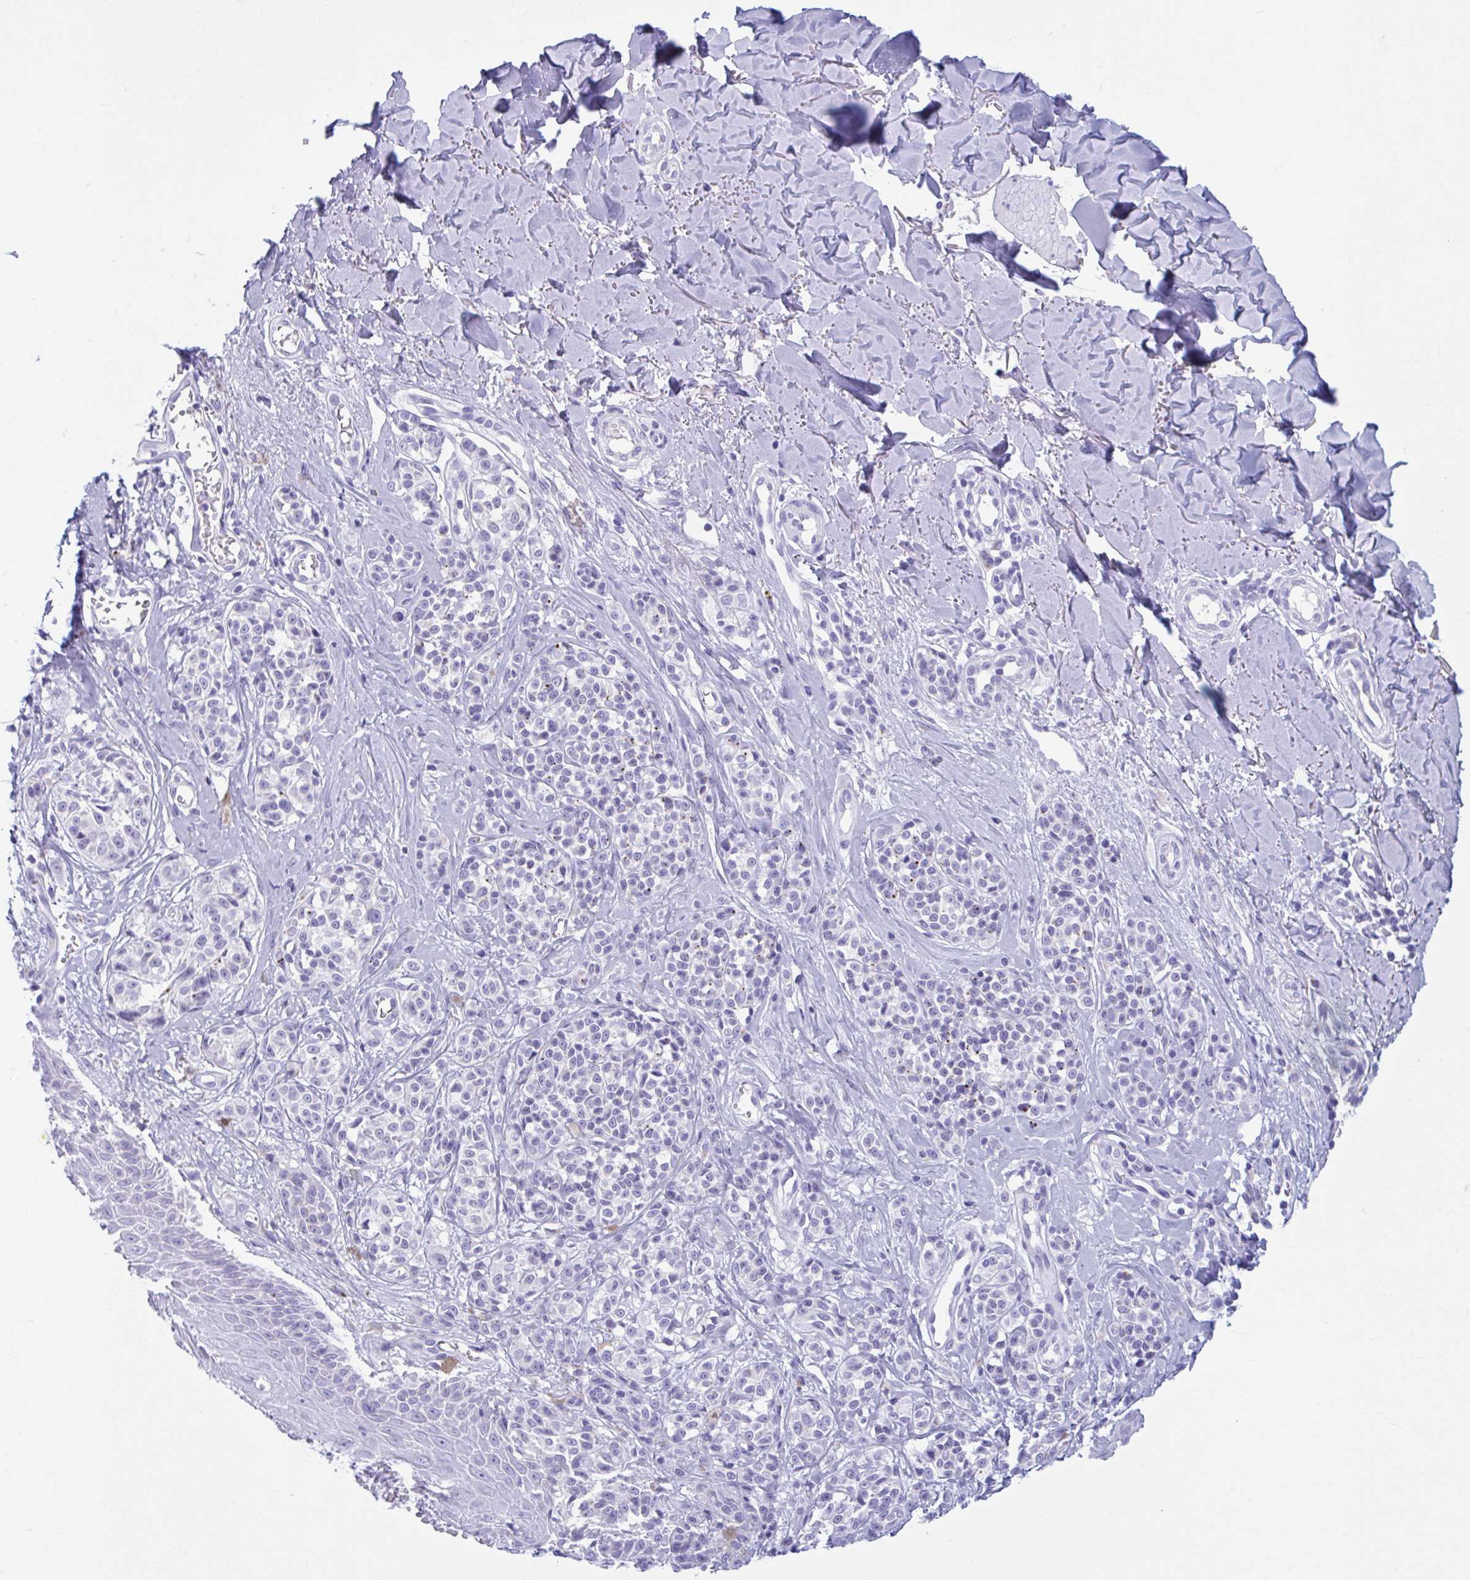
{"staining": {"intensity": "negative", "quantity": "none", "location": "none"}, "tissue": "melanoma", "cell_type": "Tumor cells", "image_type": "cancer", "snomed": [{"axis": "morphology", "description": "Malignant melanoma, NOS"}, {"axis": "topography", "description": "Skin"}], "caption": "Immunohistochemical staining of human melanoma reveals no significant positivity in tumor cells.", "gene": "KCNE2", "patient": {"sex": "male", "age": 74}}